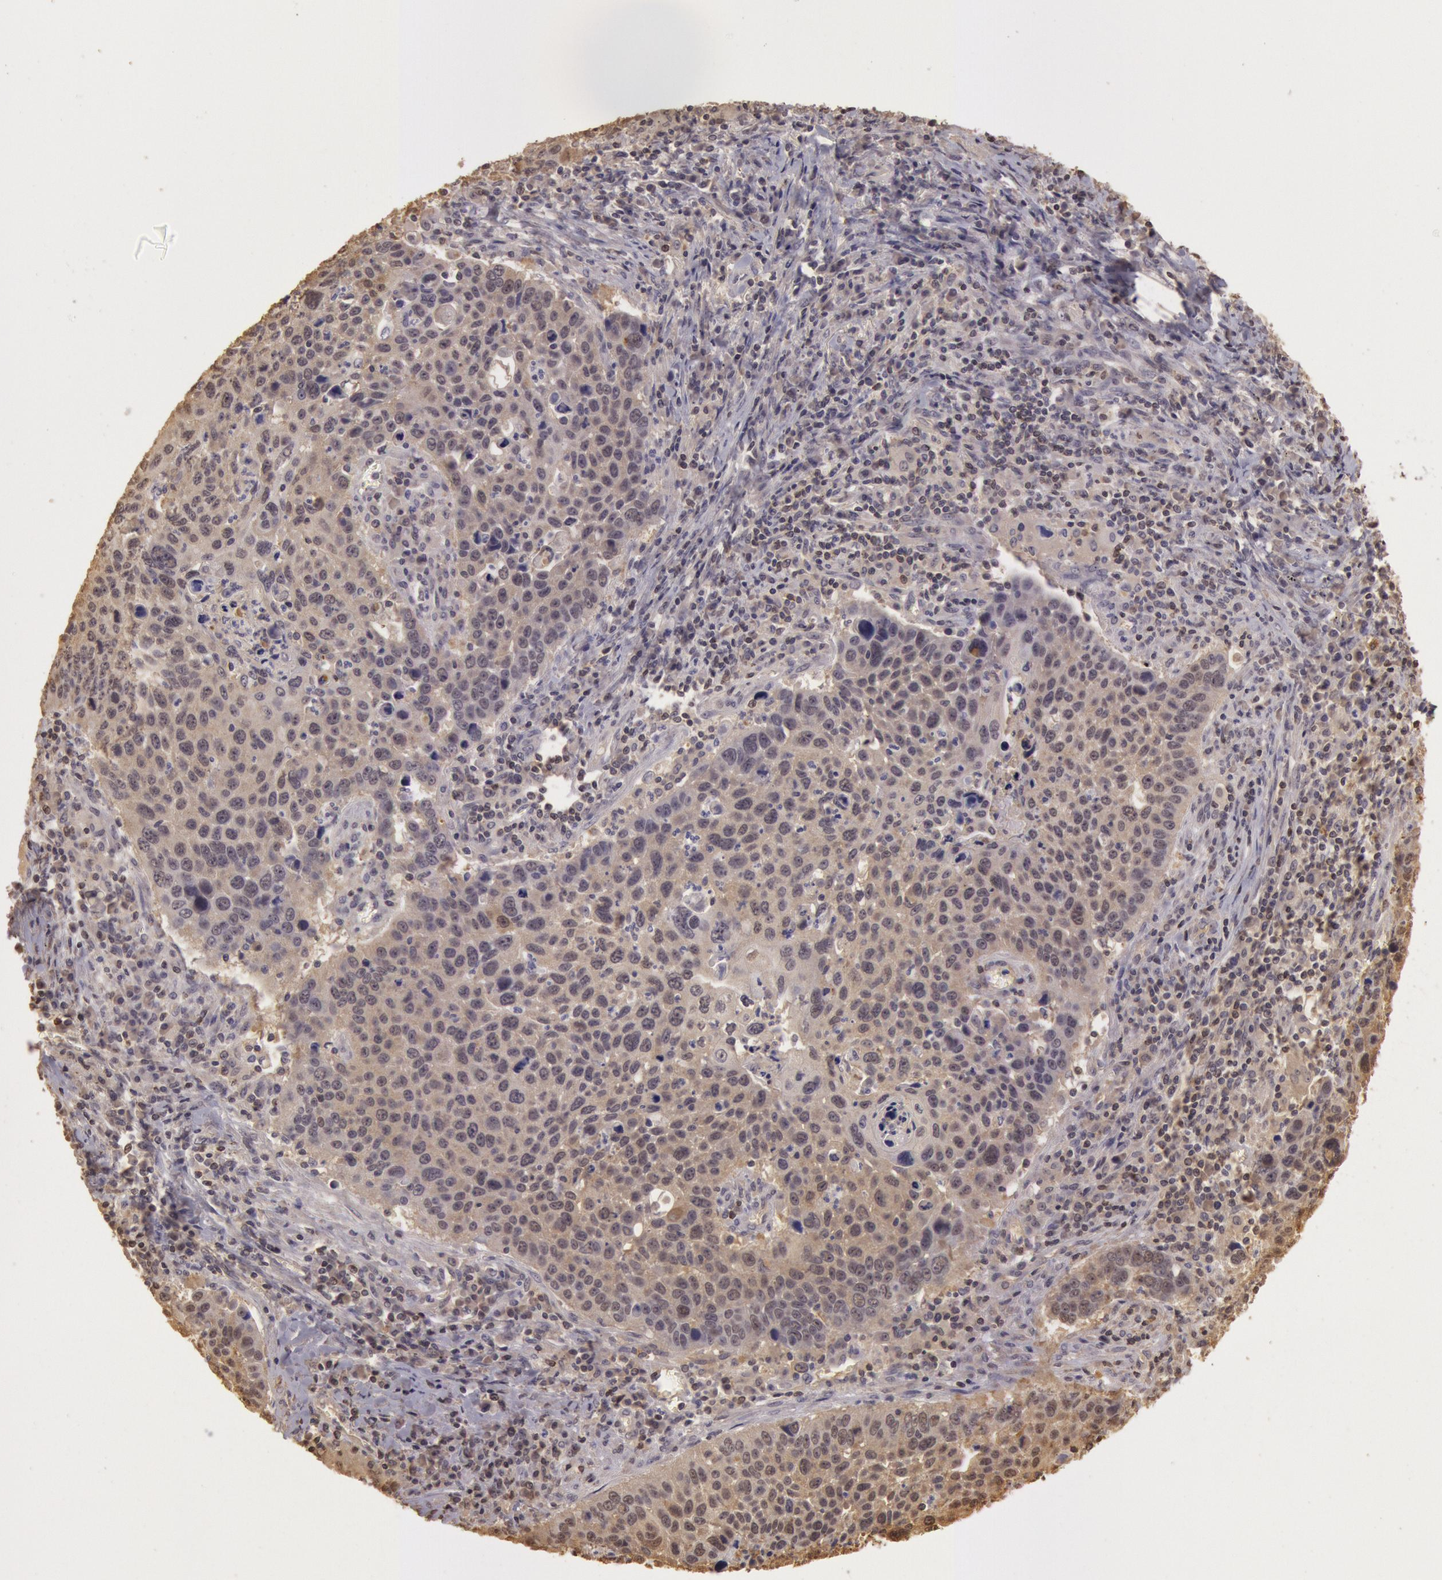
{"staining": {"intensity": "weak", "quantity": "25%-75%", "location": "cytoplasmic/membranous,nuclear"}, "tissue": "lung cancer", "cell_type": "Tumor cells", "image_type": "cancer", "snomed": [{"axis": "morphology", "description": "Squamous cell carcinoma, NOS"}, {"axis": "topography", "description": "Lung"}], "caption": "Immunohistochemistry (DAB) staining of lung squamous cell carcinoma exhibits weak cytoplasmic/membranous and nuclear protein positivity in approximately 25%-75% of tumor cells. (Stains: DAB (3,3'-diaminobenzidine) in brown, nuclei in blue, Microscopy: brightfield microscopy at high magnification).", "gene": "SOD1", "patient": {"sex": "male", "age": 68}}